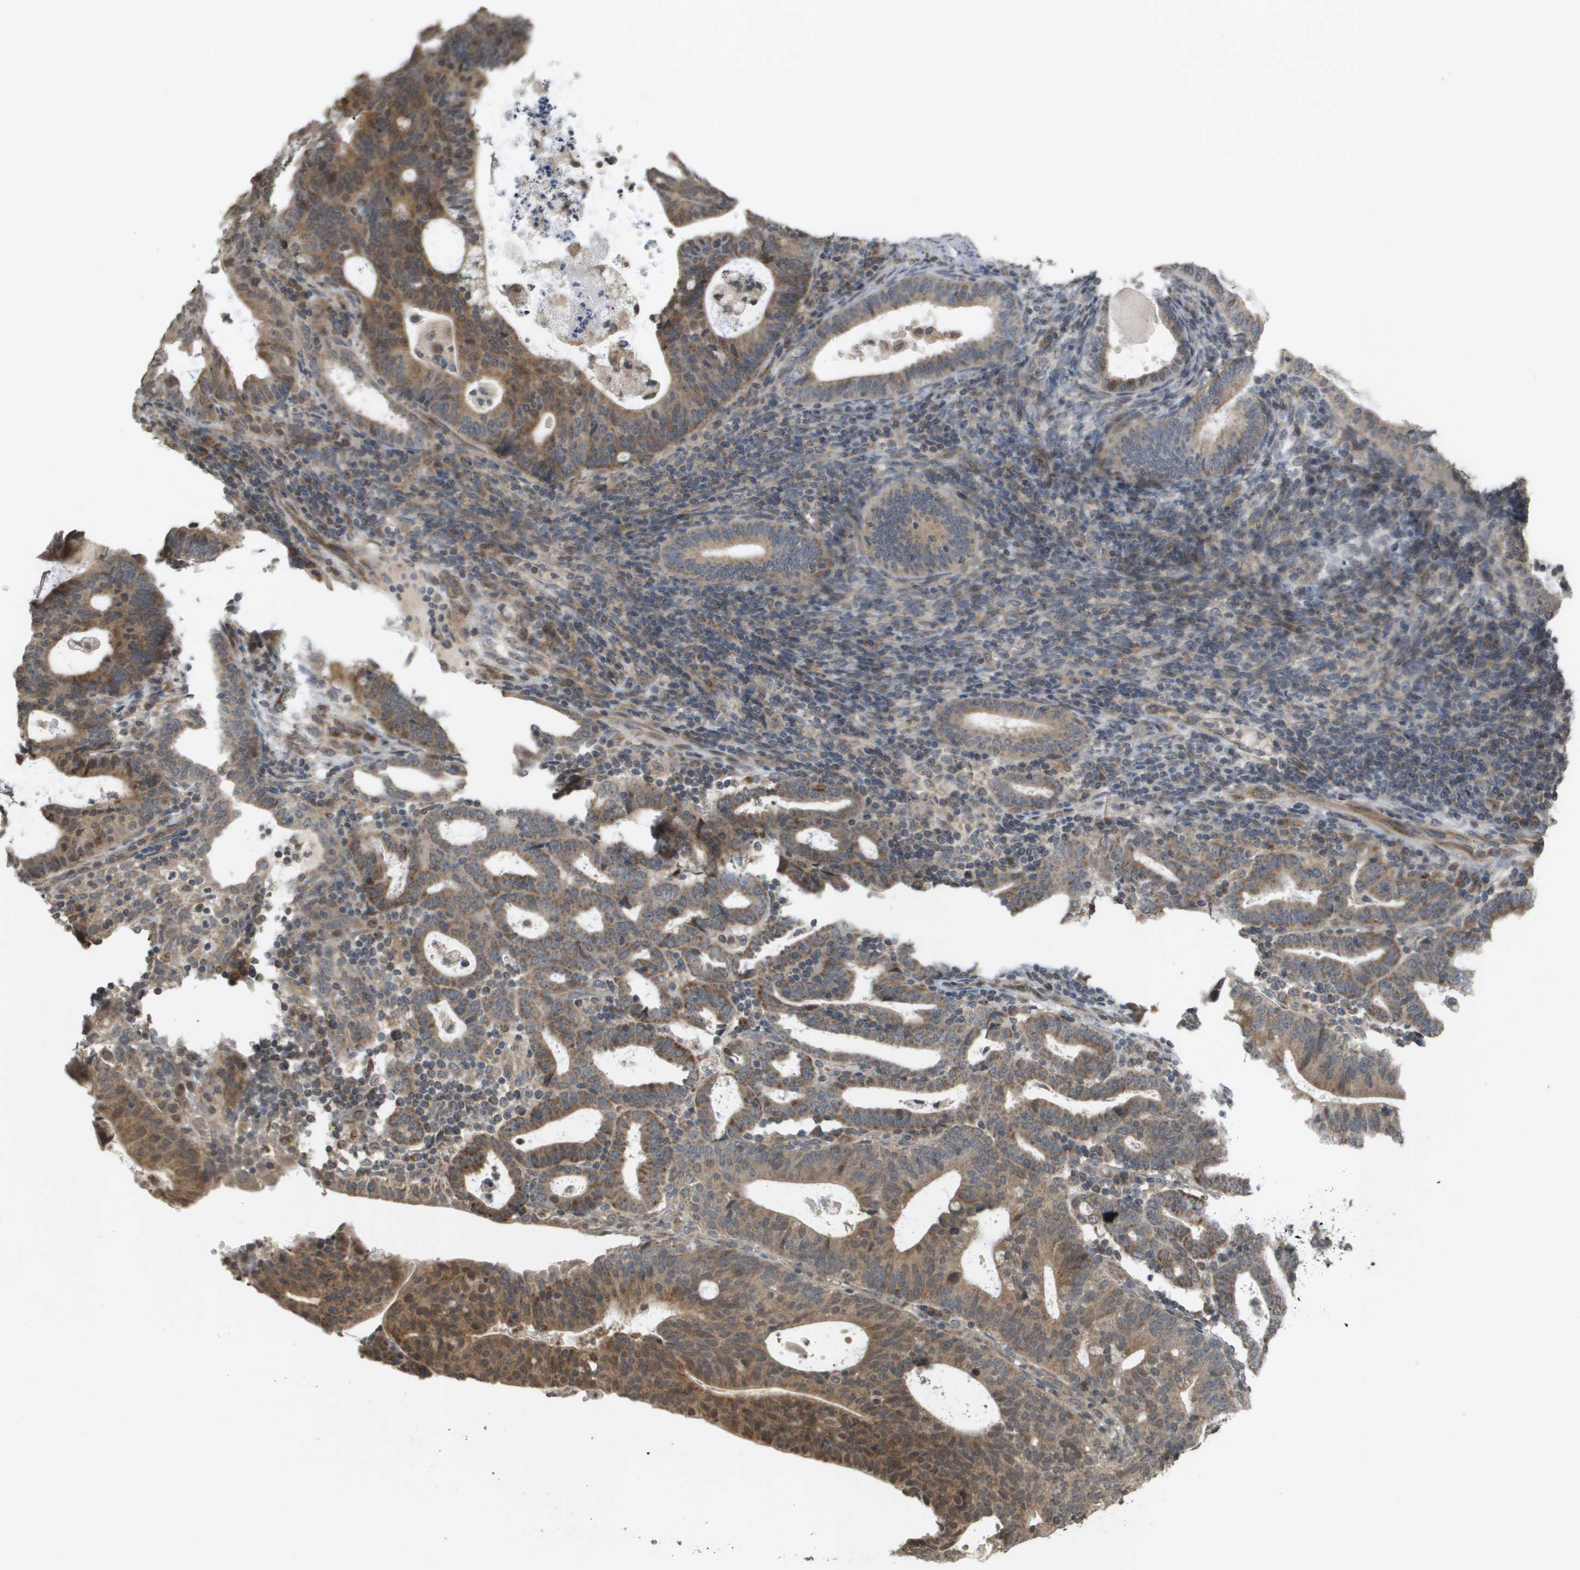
{"staining": {"intensity": "moderate", "quantity": ">75%", "location": "cytoplasmic/membranous"}, "tissue": "endometrial cancer", "cell_type": "Tumor cells", "image_type": "cancer", "snomed": [{"axis": "morphology", "description": "Adenocarcinoma, NOS"}, {"axis": "topography", "description": "Uterus"}], "caption": "Immunohistochemistry image of neoplastic tissue: human endometrial adenocarcinoma stained using immunohistochemistry (IHC) shows medium levels of moderate protein expression localized specifically in the cytoplasmic/membranous of tumor cells, appearing as a cytoplasmic/membranous brown color.", "gene": "RAB21", "patient": {"sex": "female", "age": 83}}